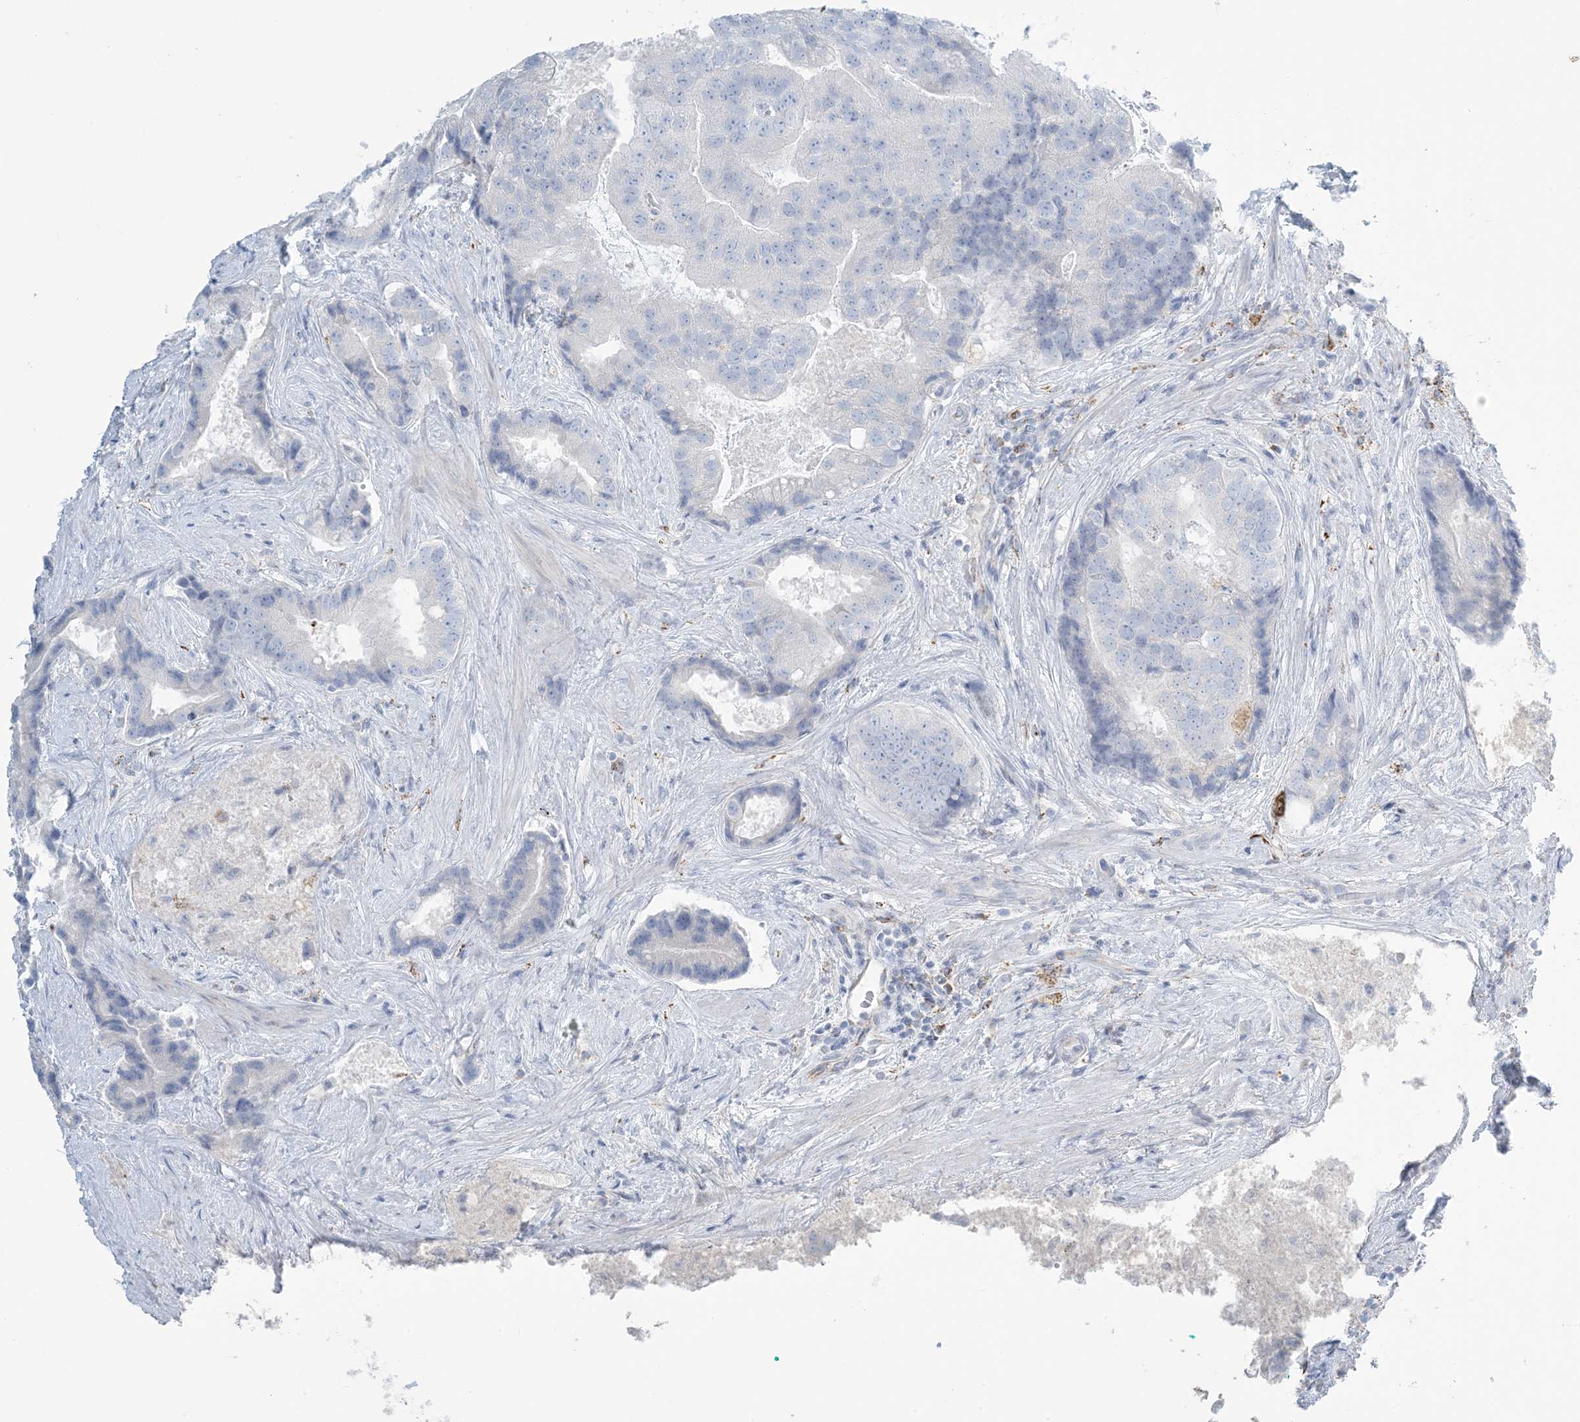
{"staining": {"intensity": "negative", "quantity": "none", "location": "none"}, "tissue": "prostate cancer", "cell_type": "Tumor cells", "image_type": "cancer", "snomed": [{"axis": "morphology", "description": "Adenocarcinoma, High grade"}, {"axis": "topography", "description": "Prostate"}], "caption": "High power microscopy micrograph of an immunohistochemistry micrograph of prostate cancer, revealing no significant staining in tumor cells. The staining was performed using DAB to visualize the protein expression in brown, while the nuclei were stained in blue with hematoxylin (Magnification: 20x).", "gene": "ZDHHC4", "patient": {"sex": "male", "age": 70}}